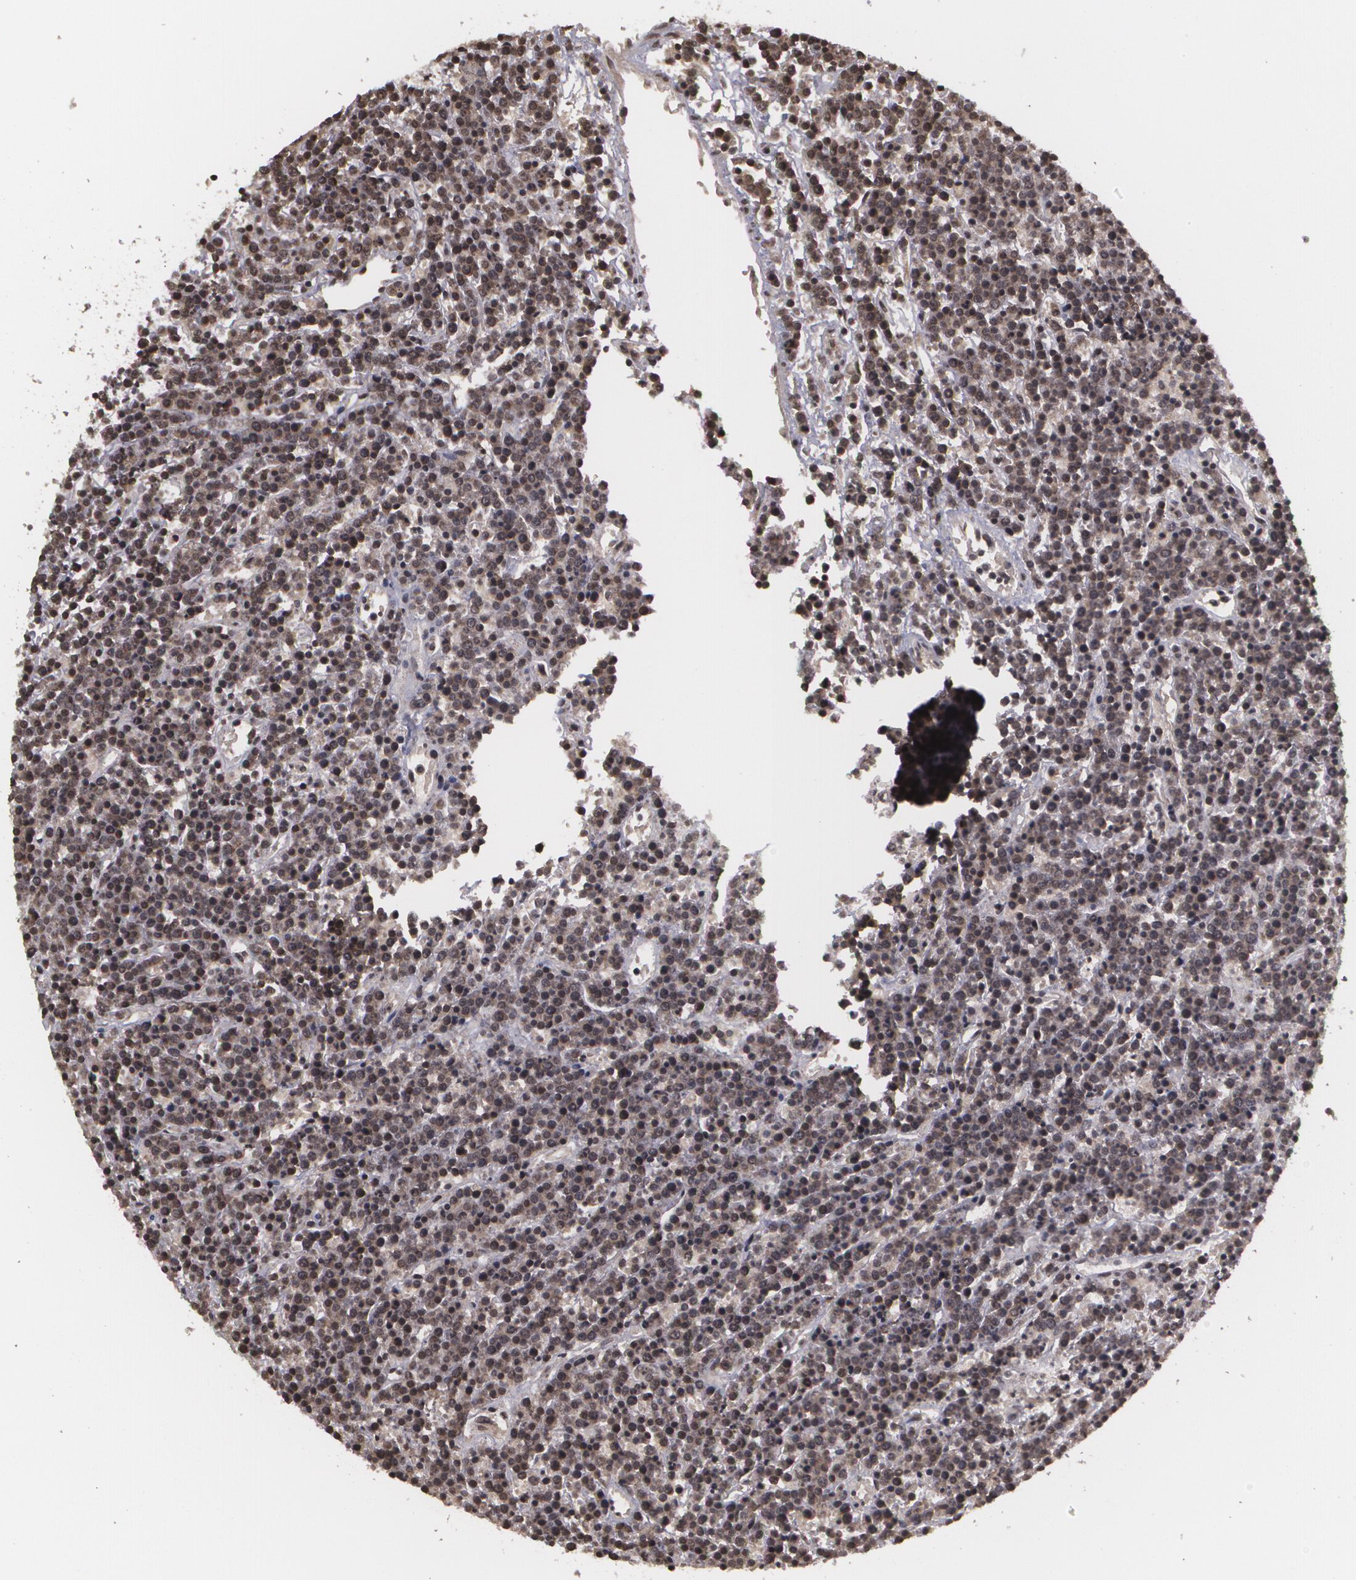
{"staining": {"intensity": "strong", "quantity": ">75%", "location": "nuclear"}, "tissue": "lymphoma", "cell_type": "Tumor cells", "image_type": "cancer", "snomed": [{"axis": "morphology", "description": "Malignant lymphoma, non-Hodgkin's type, High grade"}, {"axis": "topography", "description": "Ovary"}], "caption": "Protein staining of malignant lymphoma, non-Hodgkin's type (high-grade) tissue shows strong nuclear staining in approximately >75% of tumor cells. (DAB (3,3'-diaminobenzidine) IHC, brown staining for protein, blue staining for nuclei).", "gene": "RXRB", "patient": {"sex": "female", "age": 56}}